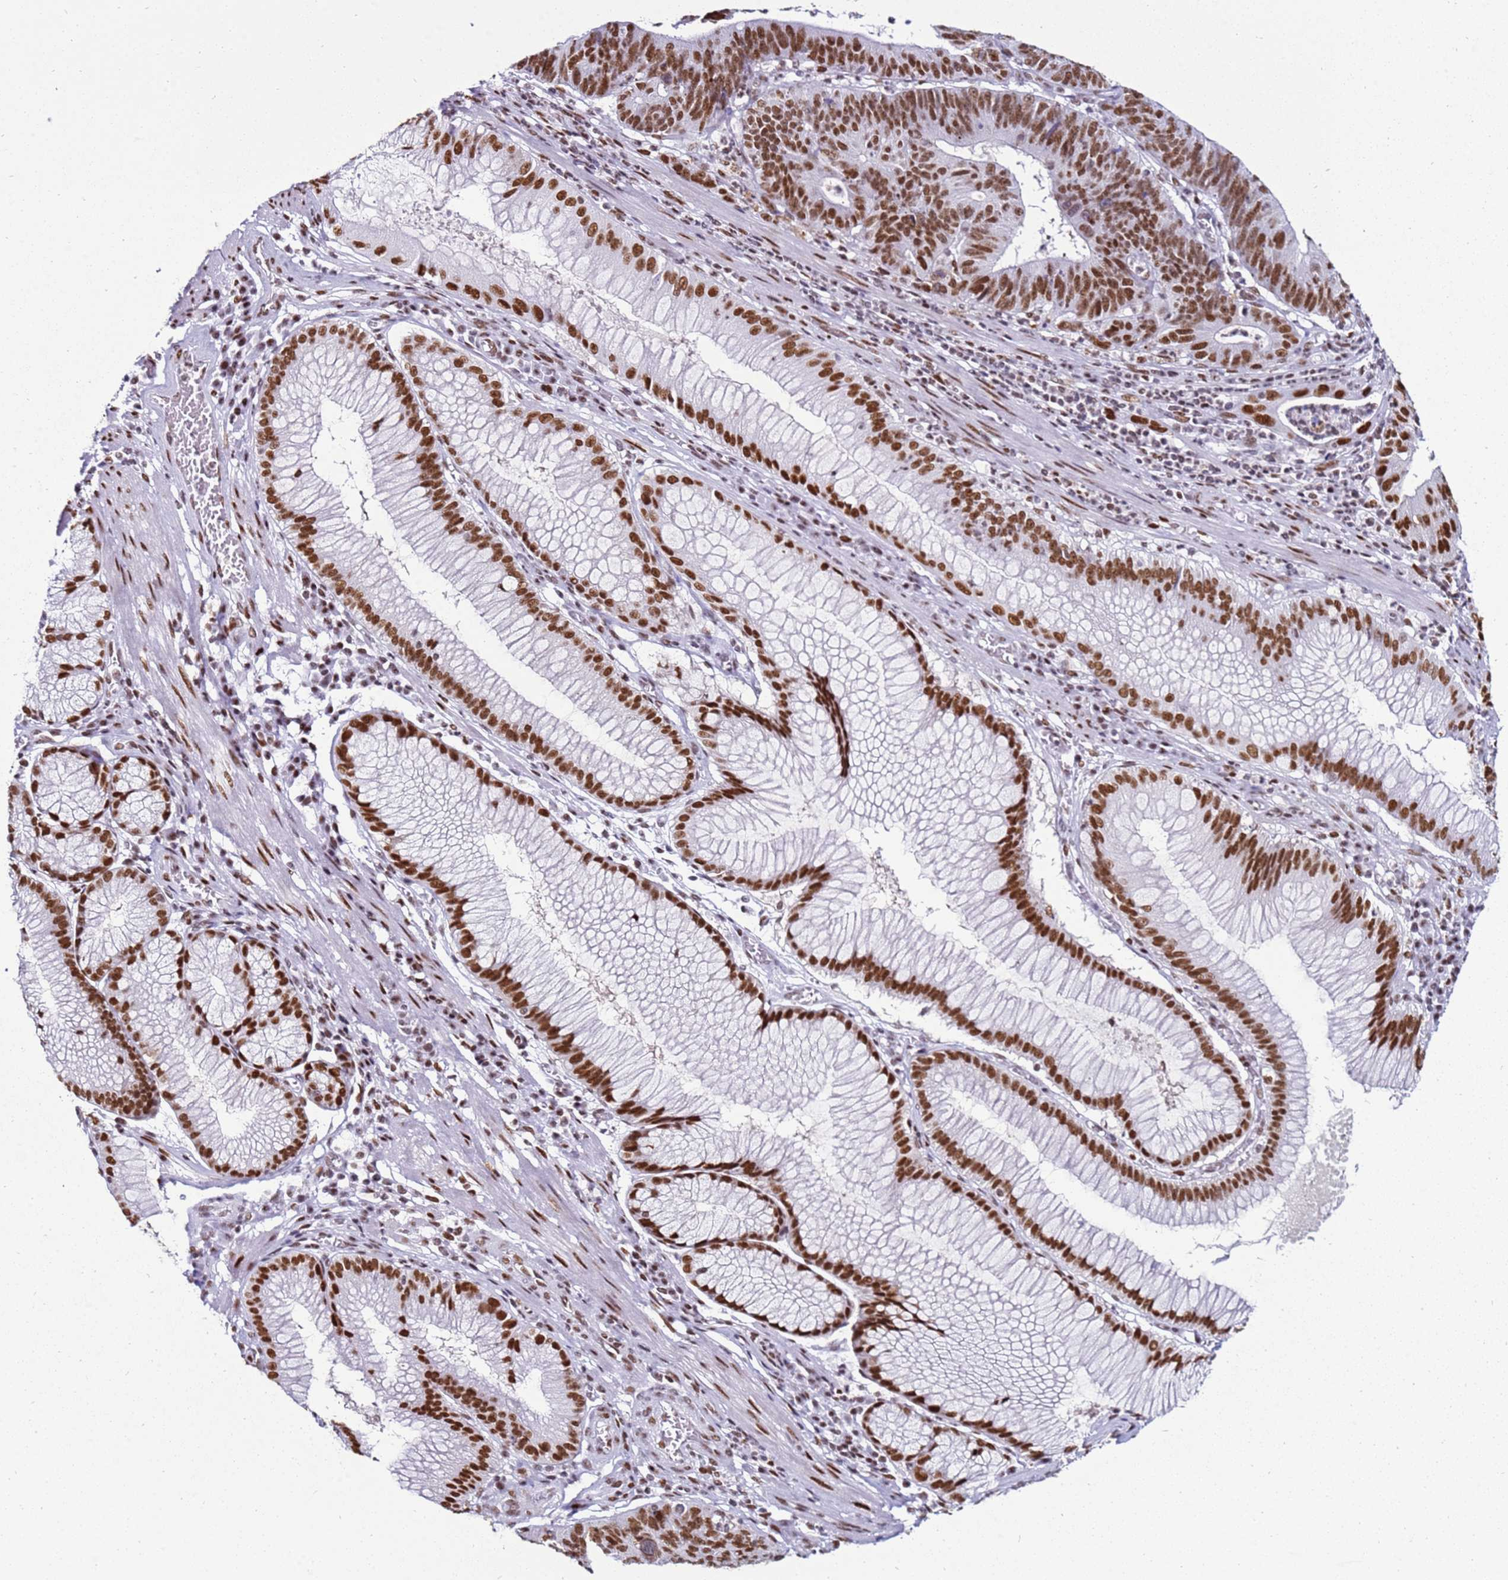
{"staining": {"intensity": "strong", "quantity": ">75%", "location": "nuclear"}, "tissue": "stomach cancer", "cell_type": "Tumor cells", "image_type": "cancer", "snomed": [{"axis": "morphology", "description": "Adenocarcinoma, NOS"}, {"axis": "topography", "description": "Stomach"}], "caption": "High-power microscopy captured an IHC image of adenocarcinoma (stomach), revealing strong nuclear expression in about >75% of tumor cells. The protein is shown in brown color, while the nuclei are stained blue.", "gene": "KPNA4", "patient": {"sex": "male", "age": 59}}